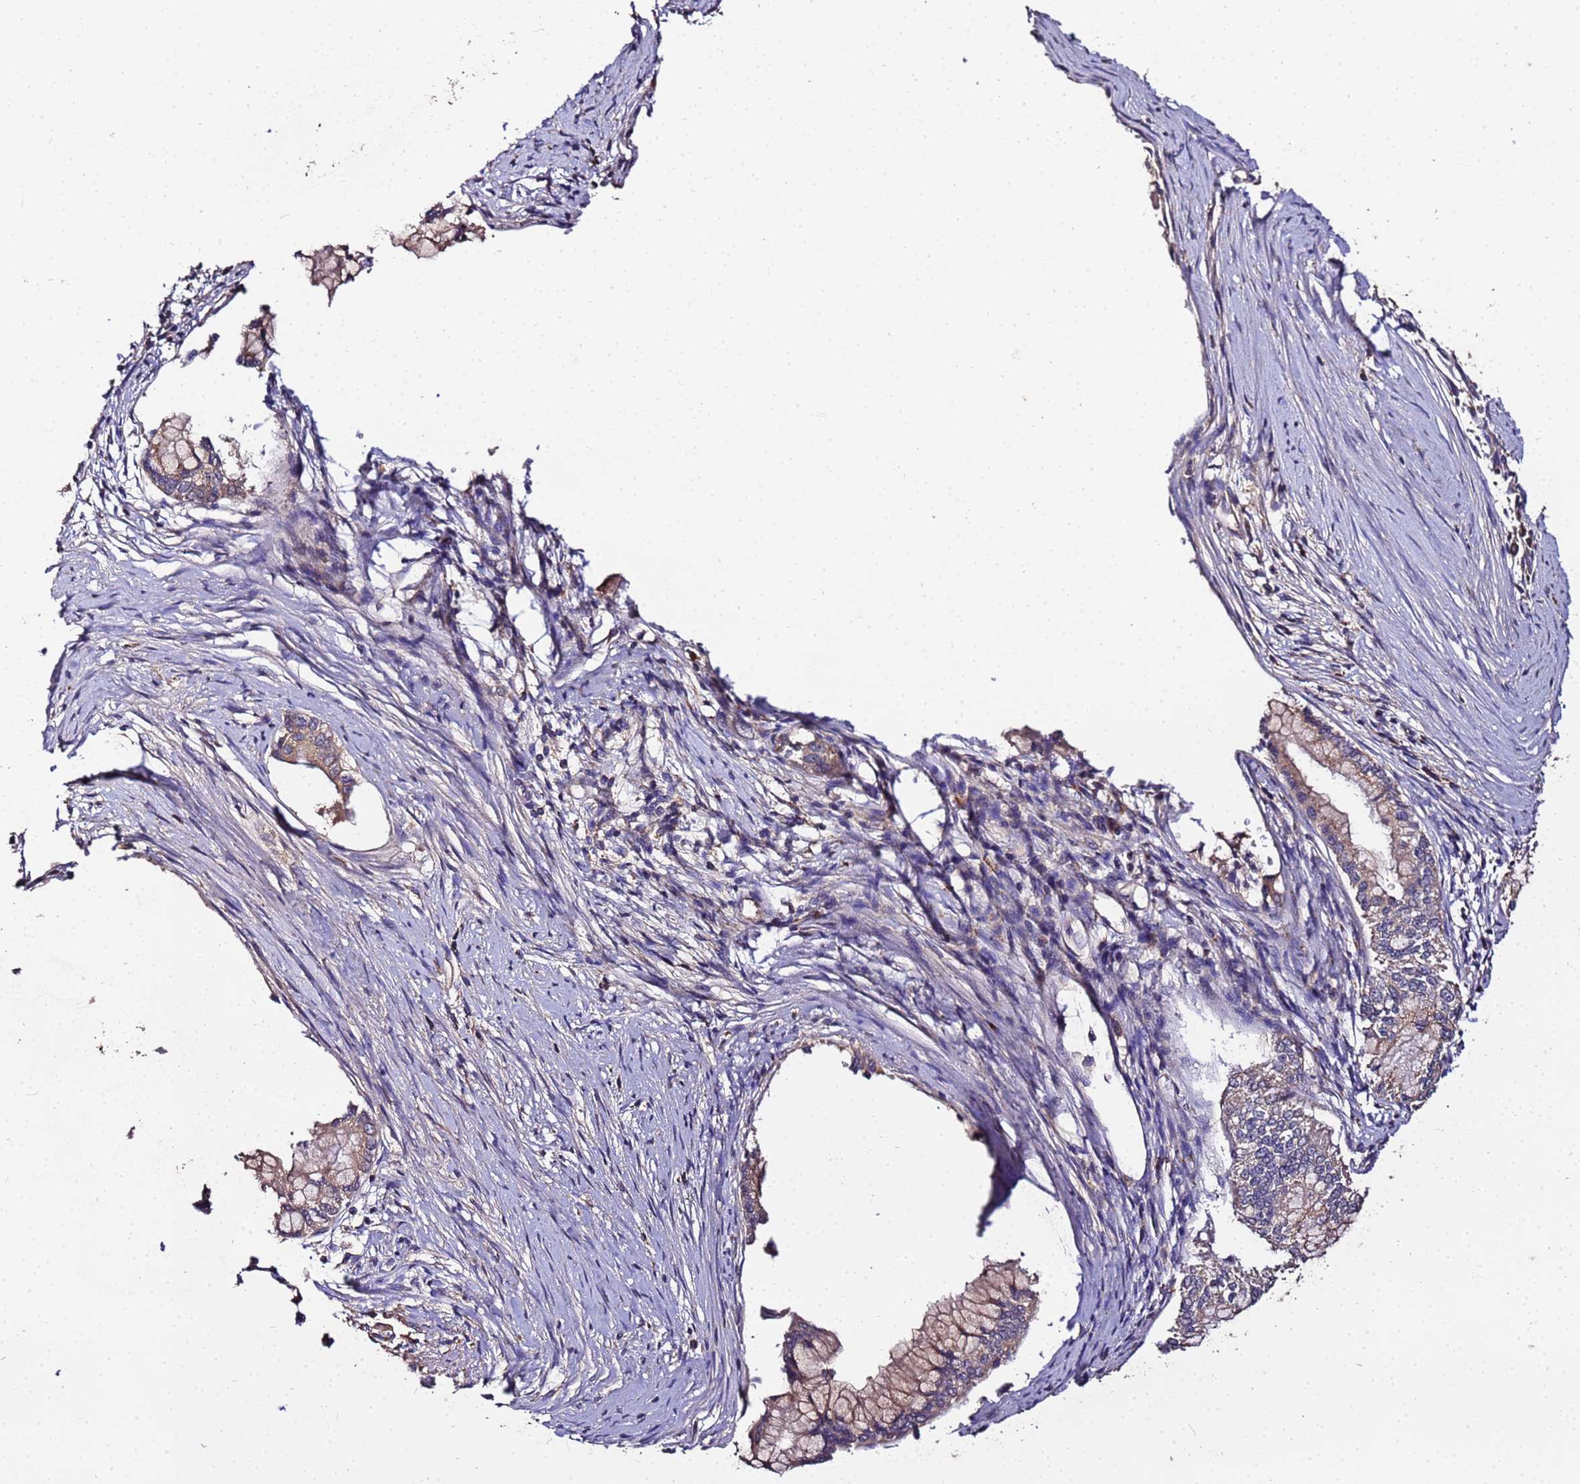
{"staining": {"intensity": "weak", "quantity": ">75%", "location": "cytoplasmic/membranous"}, "tissue": "pancreatic cancer", "cell_type": "Tumor cells", "image_type": "cancer", "snomed": [{"axis": "morphology", "description": "Adenocarcinoma, NOS"}, {"axis": "topography", "description": "Pancreas"}], "caption": "Approximately >75% of tumor cells in pancreatic cancer (adenocarcinoma) reveal weak cytoplasmic/membranous protein positivity as visualized by brown immunohistochemical staining.", "gene": "MTERF1", "patient": {"sex": "male", "age": 46}}